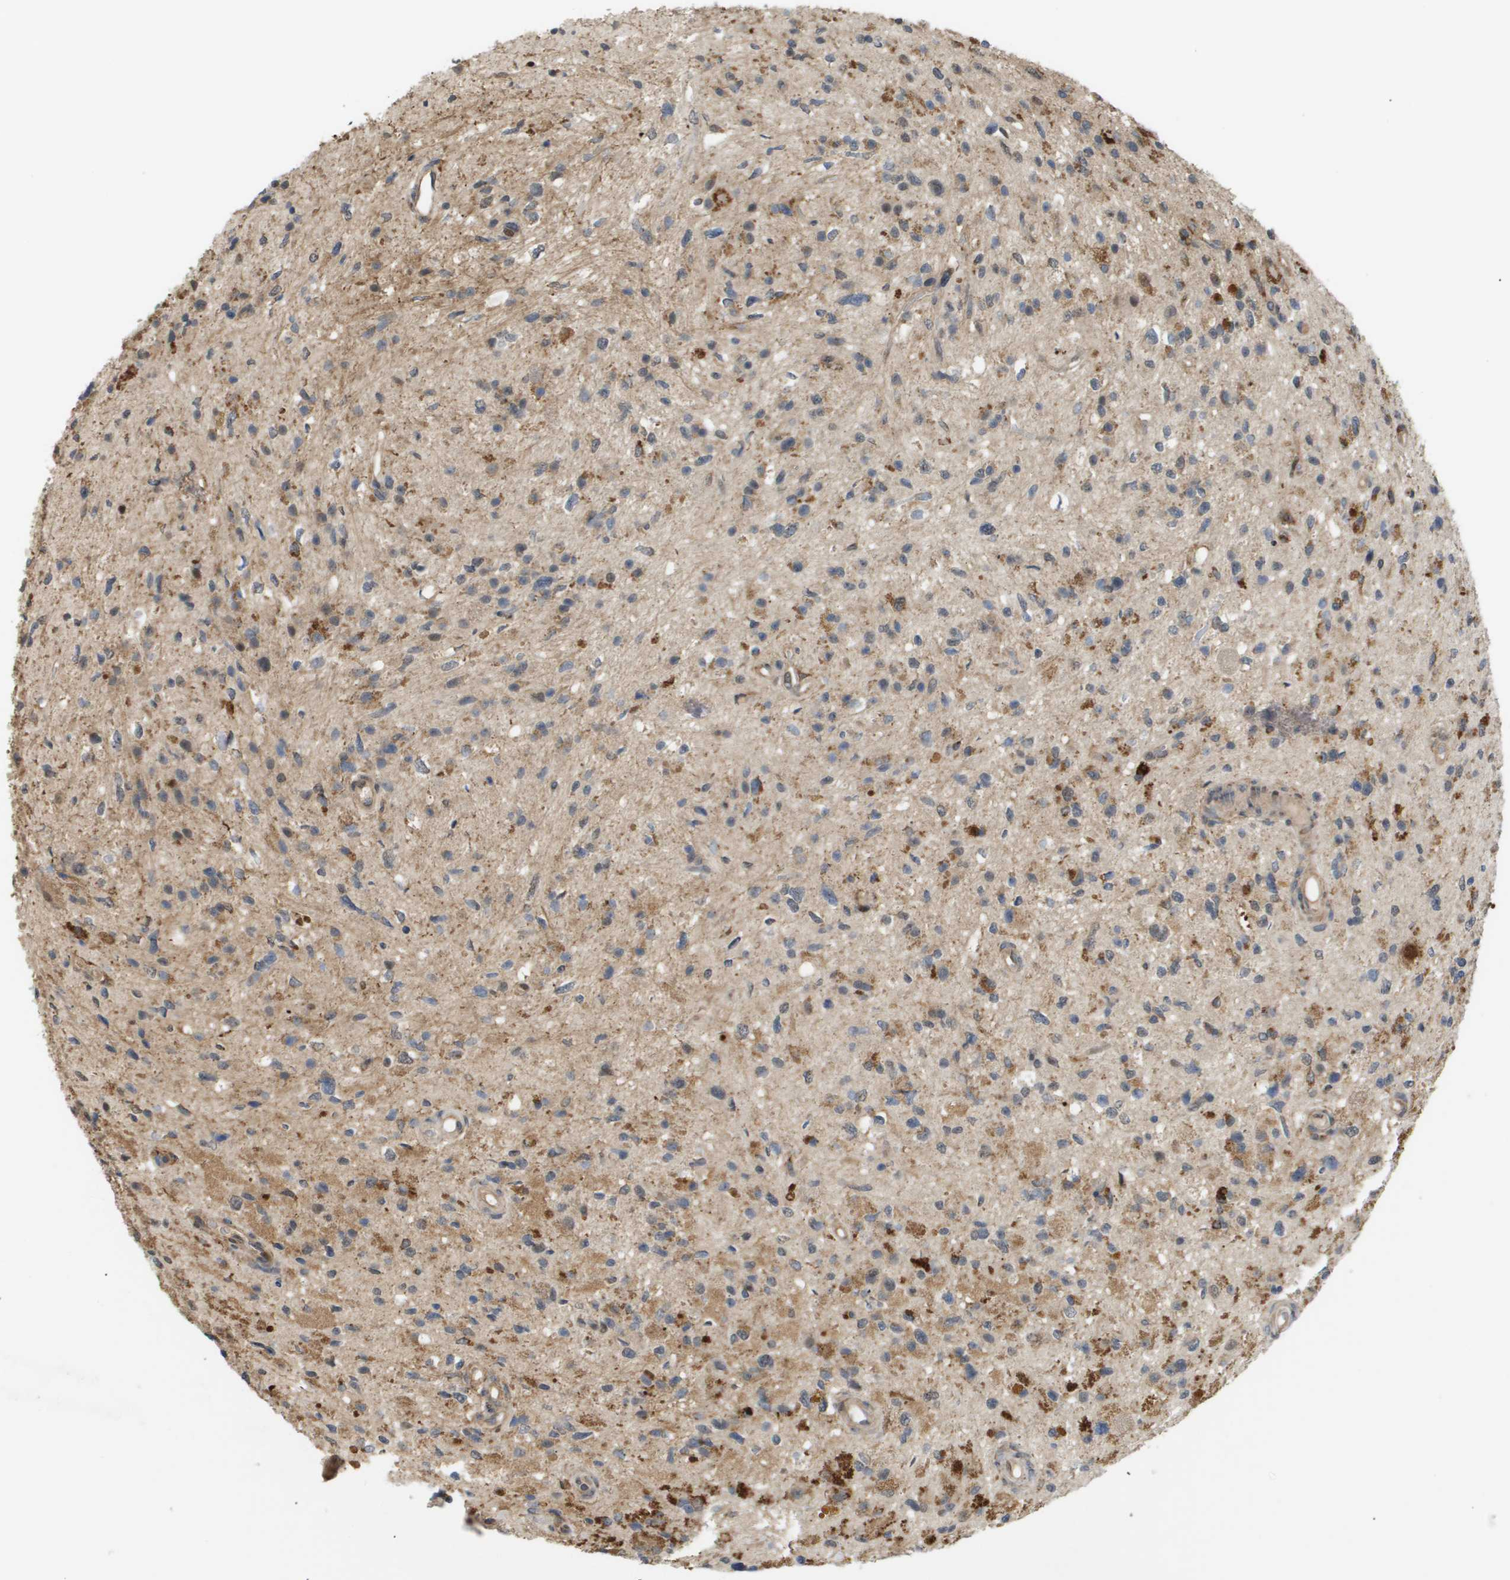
{"staining": {"intensity": "negative", "quantity": "none", "location": "none"}, "tissue": "glioma", "cell_type": "Tumor cells", "image_type": "cancer", "snomed": [{"axis": "morphology", "description": "Glioma, malignant, High grade"}, {"axis": "topography", "description": "Brain"}], "caption": "Immunohistochemistry of malignant glioma (high-grade) demonstrates no expression in tumor cells.", "gene": "PDGFB", "patient": {"sex": "male", "age": 33}}